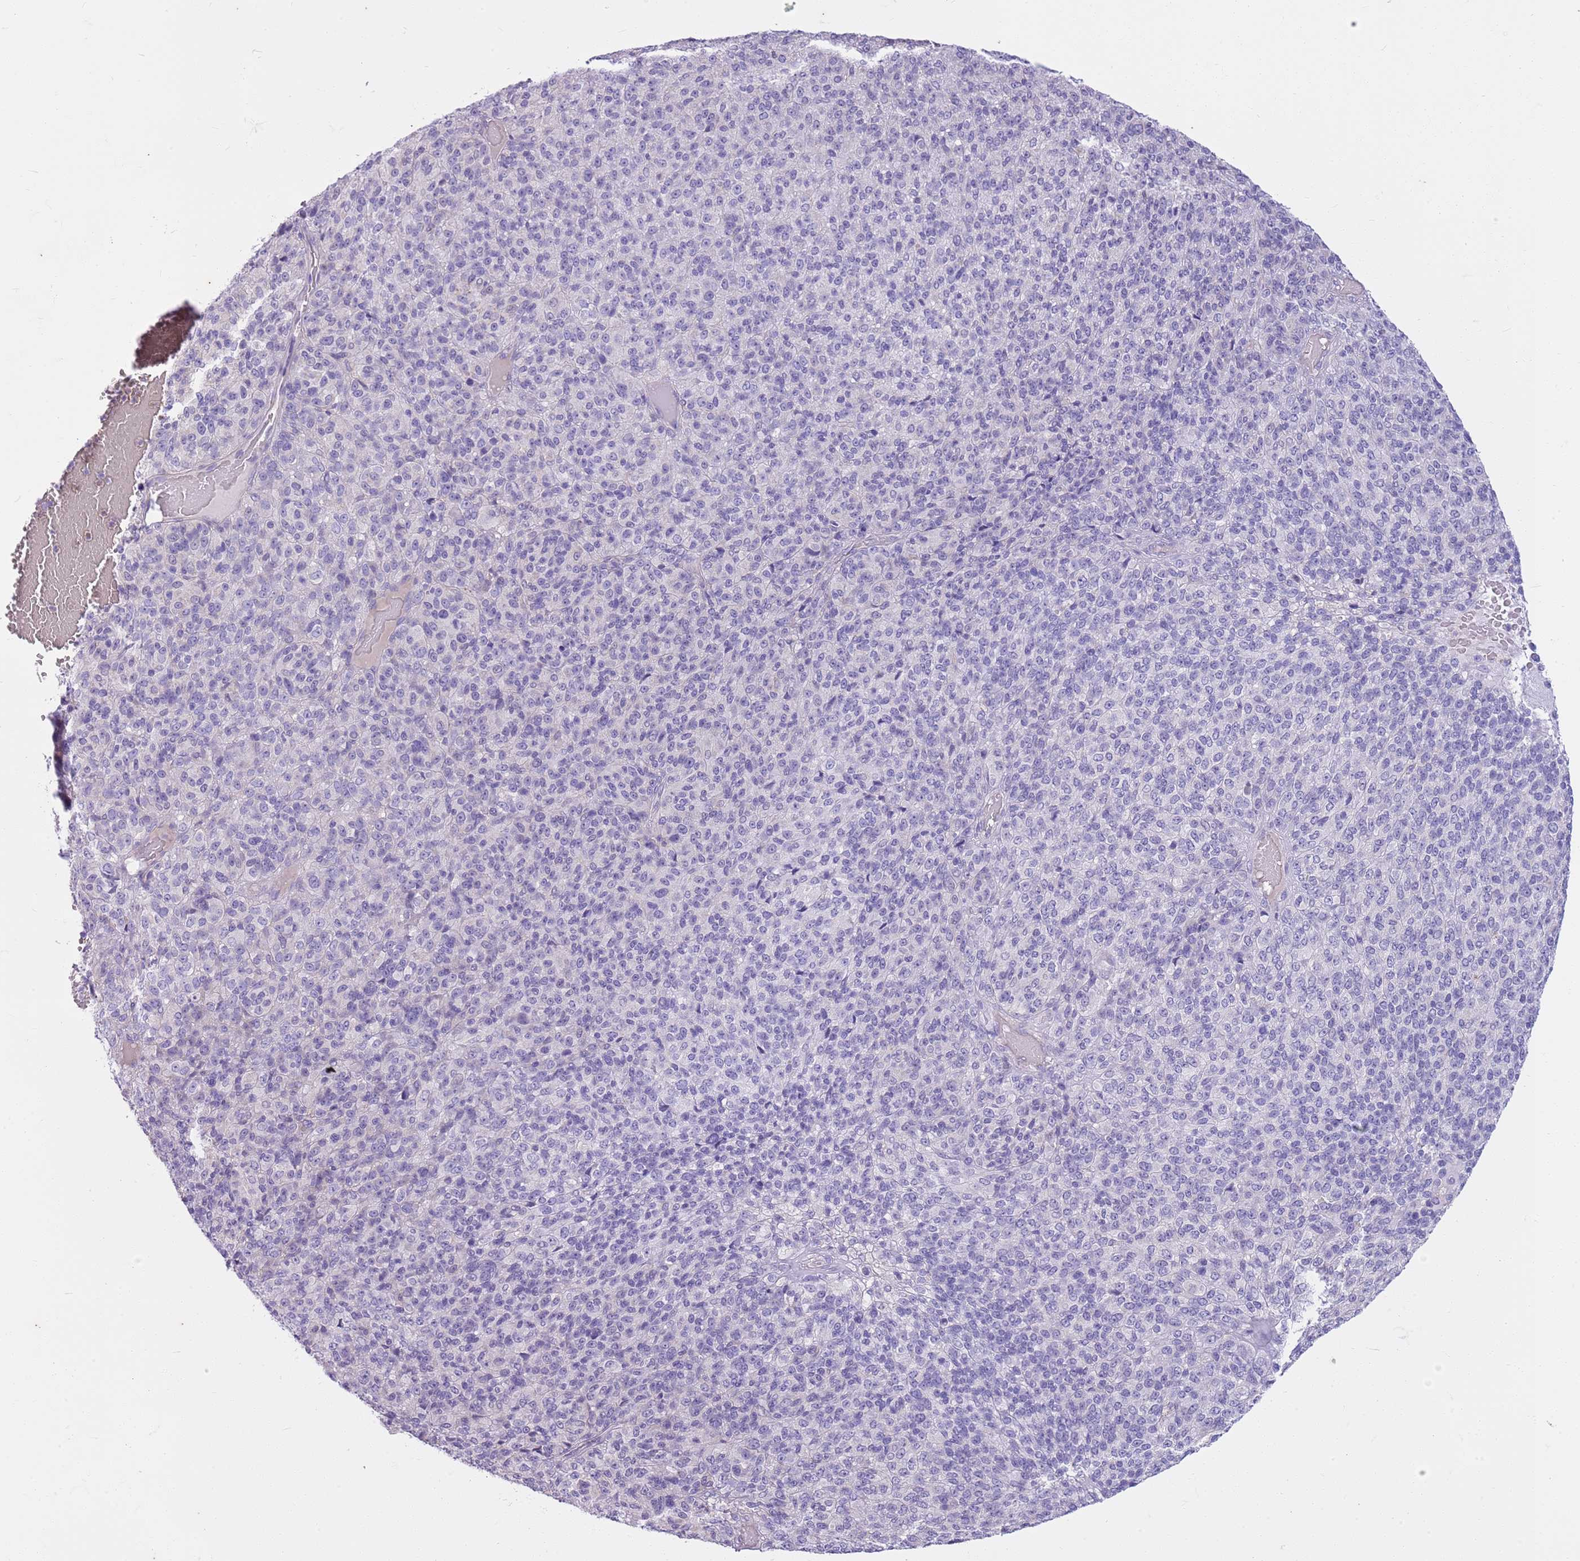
{"staining": {"intensity": "negative", "quantity": "none", "location": "none"}, "tissue": "melanoma", "cell_type": "Tumor cells", "image_type": "cancer", "snomed": [{"axis": "morphology", "description": "Malignant melanoma, Metastatic site"}, {"axis": "topography", "description": "Brain"}], "caption": "Human melanoma stained for a protein using immunohistochemistry displays no expression in tumor cells.", "gene": "CNPPD1", "patient": {"sex": "female", "age": 56}}